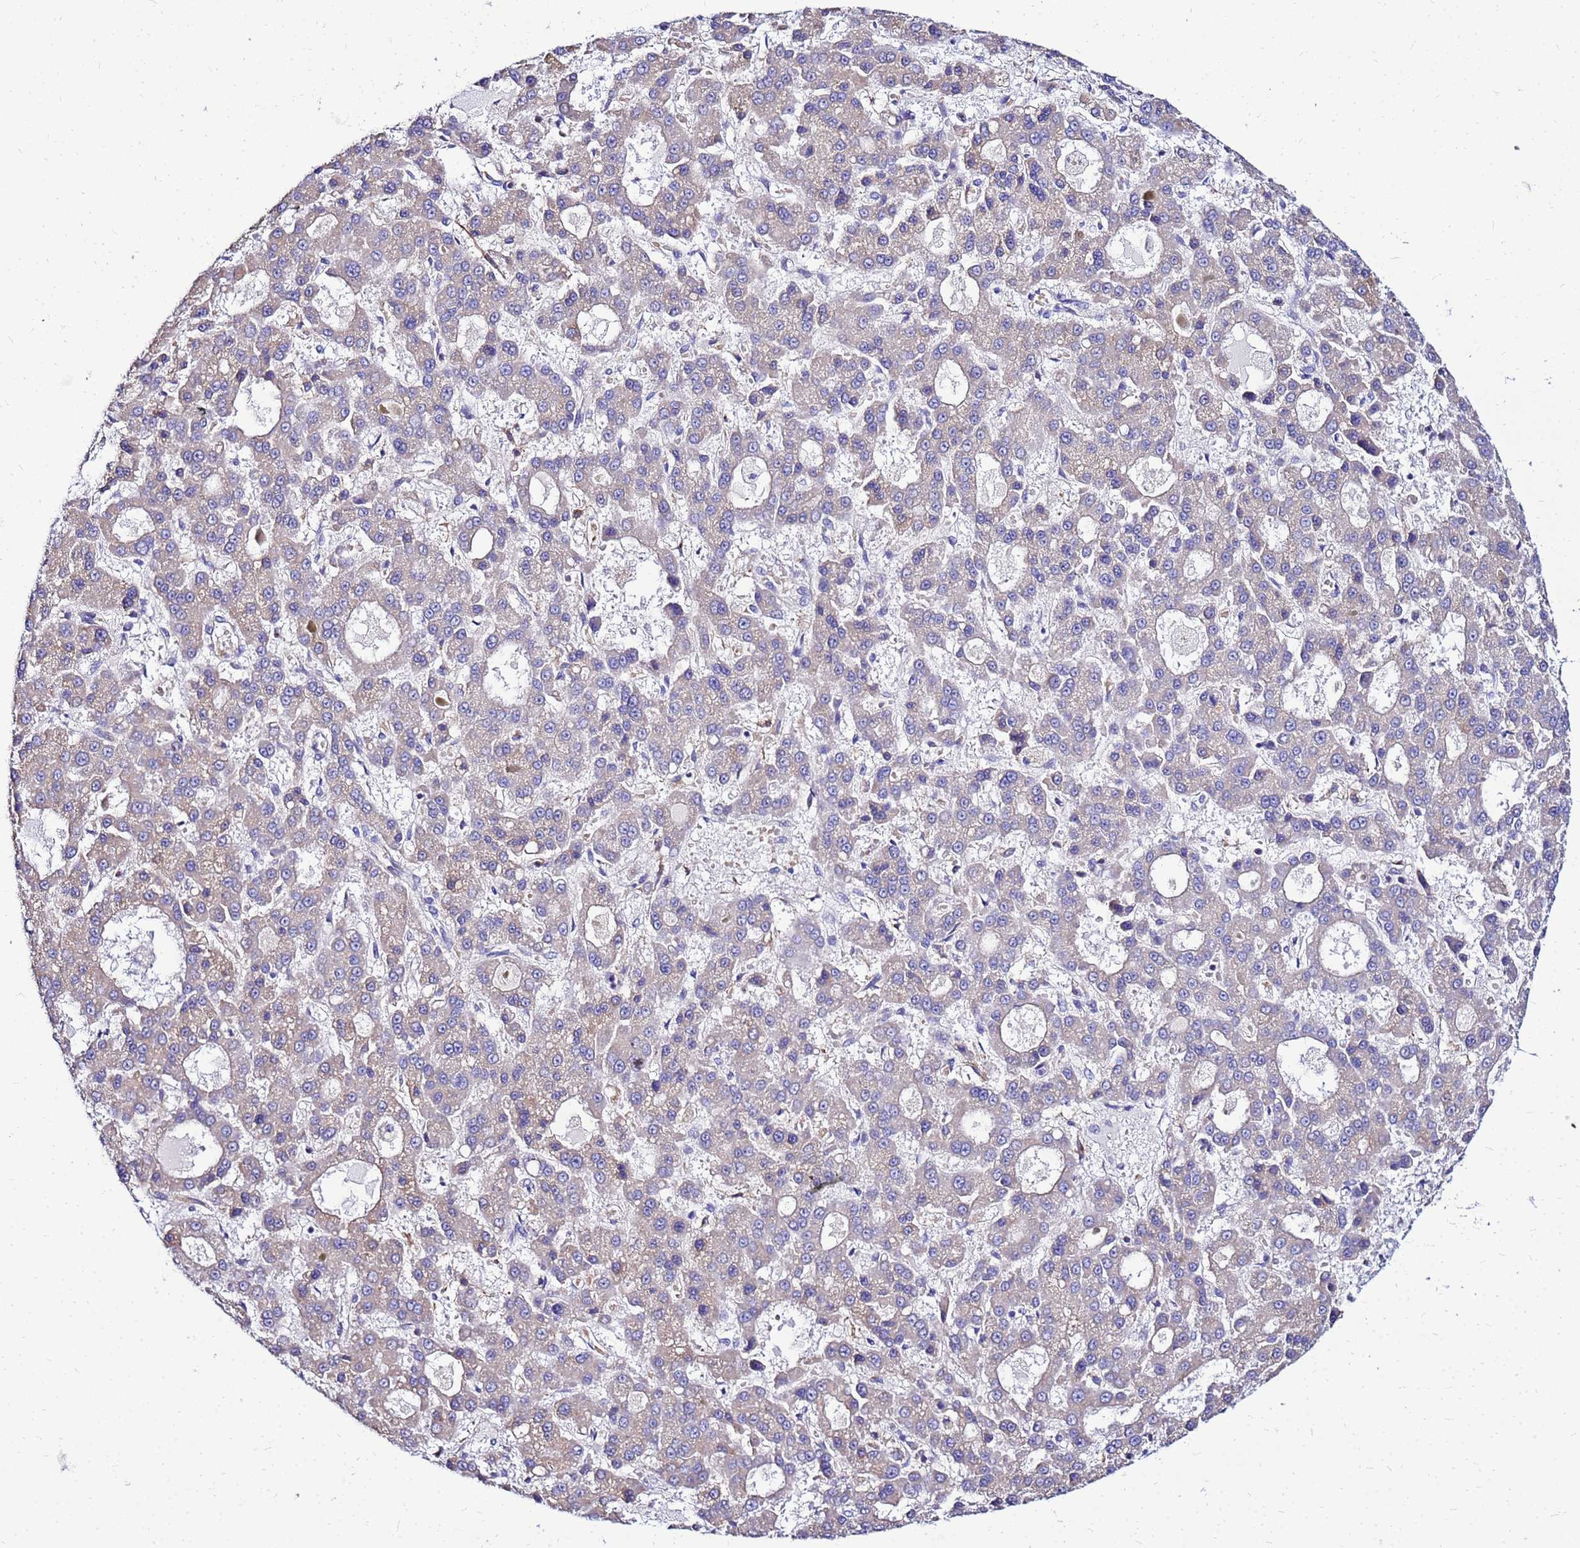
{"staining": {"intensity": "negative", "quantity": "none", "location": "none"}, "tissue": "liver cancer", "cell_type": "Tumor cells", "image_type": "cancer", "snomed": [{"axis": "morphology", "description": "Carcinoma, Hepatocellular, NOS"}, {"axis": "topography", "description": "Liver"}], "caption": "Immunohistochemical staining of liver cancer exhibits no significant expression in tumor cells.", "gene": "HERC5", "patient": {"sex": "male", "age": 70}}